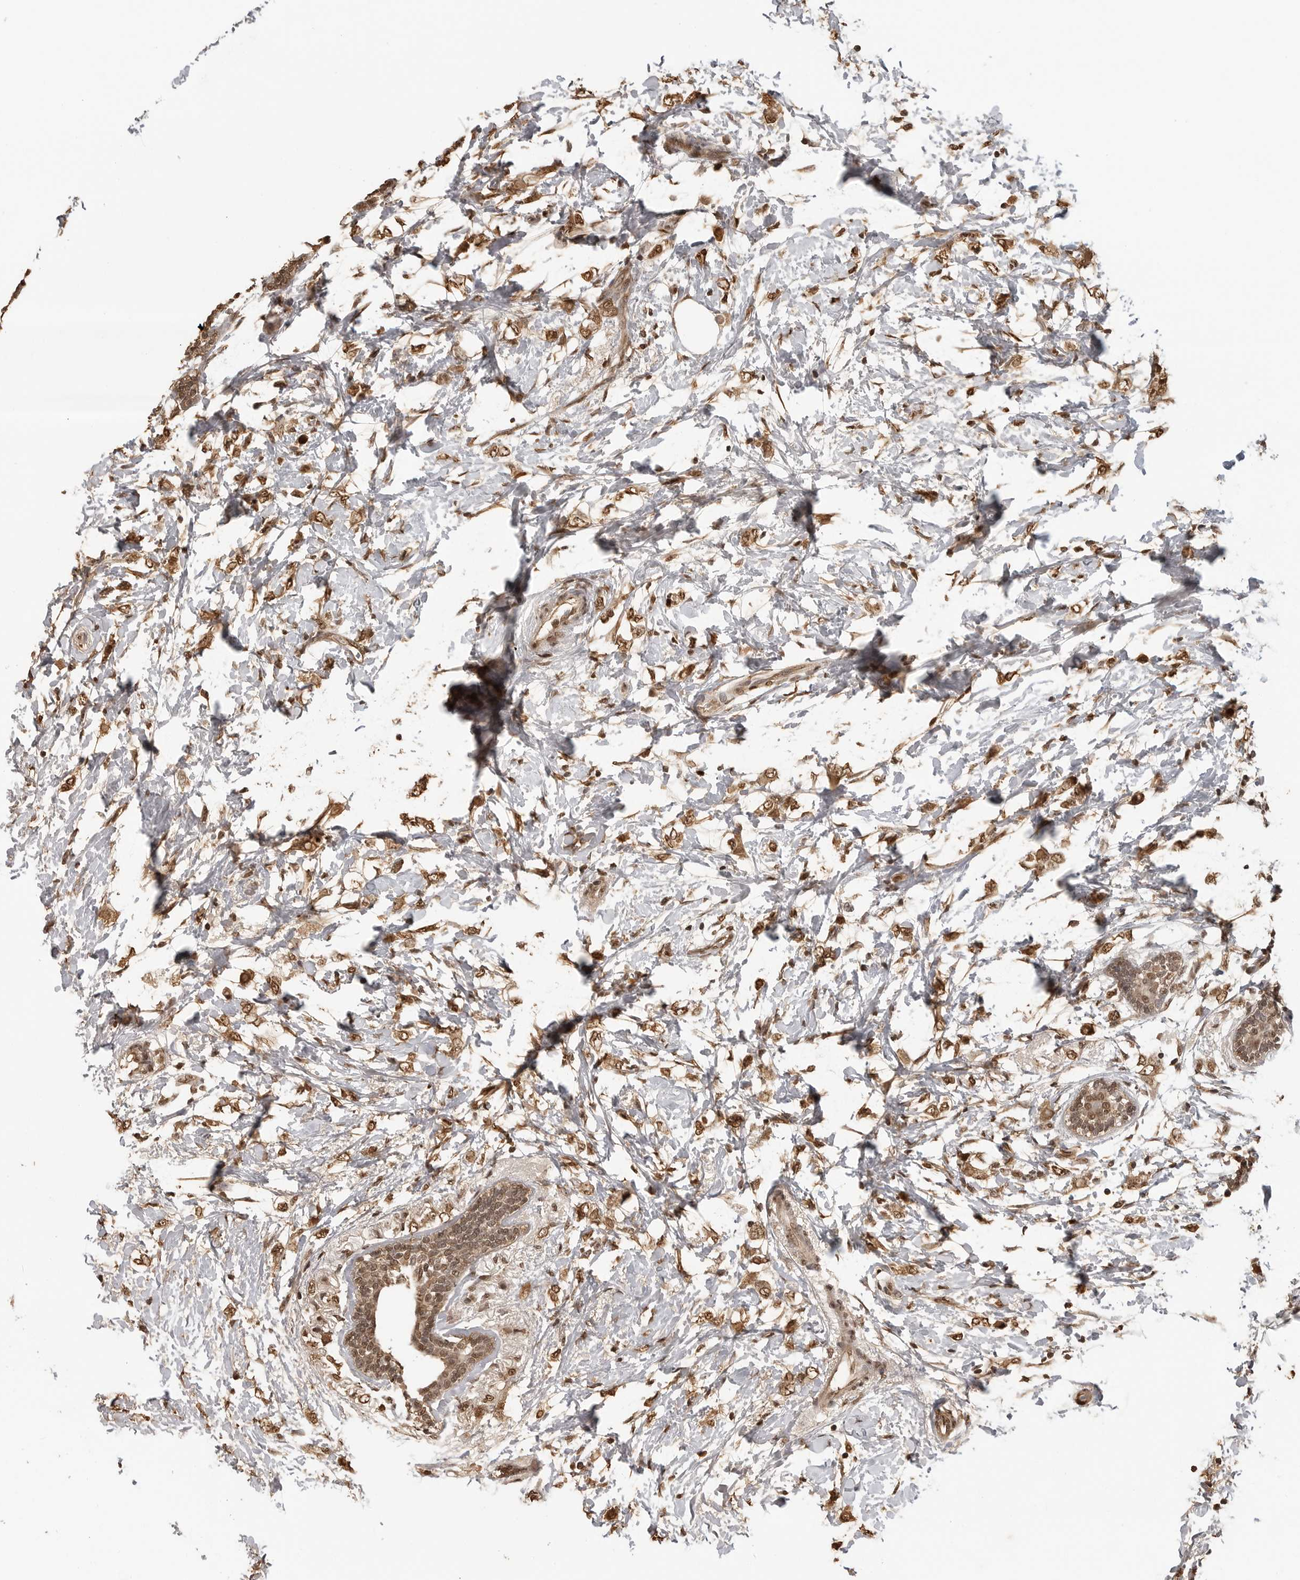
{"staining": {"intensity": "moderate", "quantity": ">75%", "location": "nuclear"}, "tissue": "breast cancer", "cell_type": "Tumor cells", "image_type": "cancer", "snomed": [{"axis": "morphology", "description": "Normal tissue, NOS"}, {"axis": "morphology", "description": "Lobular carcinoma"}, {"axis": "topography", "description": "Breast"}], "caption": "The photomicrograph demonstrates a brown stain indicating the presence of a protein in the nuclear of tumor cells in breast cancer (lobular carcinoma).", "gene": "CLOCK", "patient": {"sex": "female", "age": 47}}